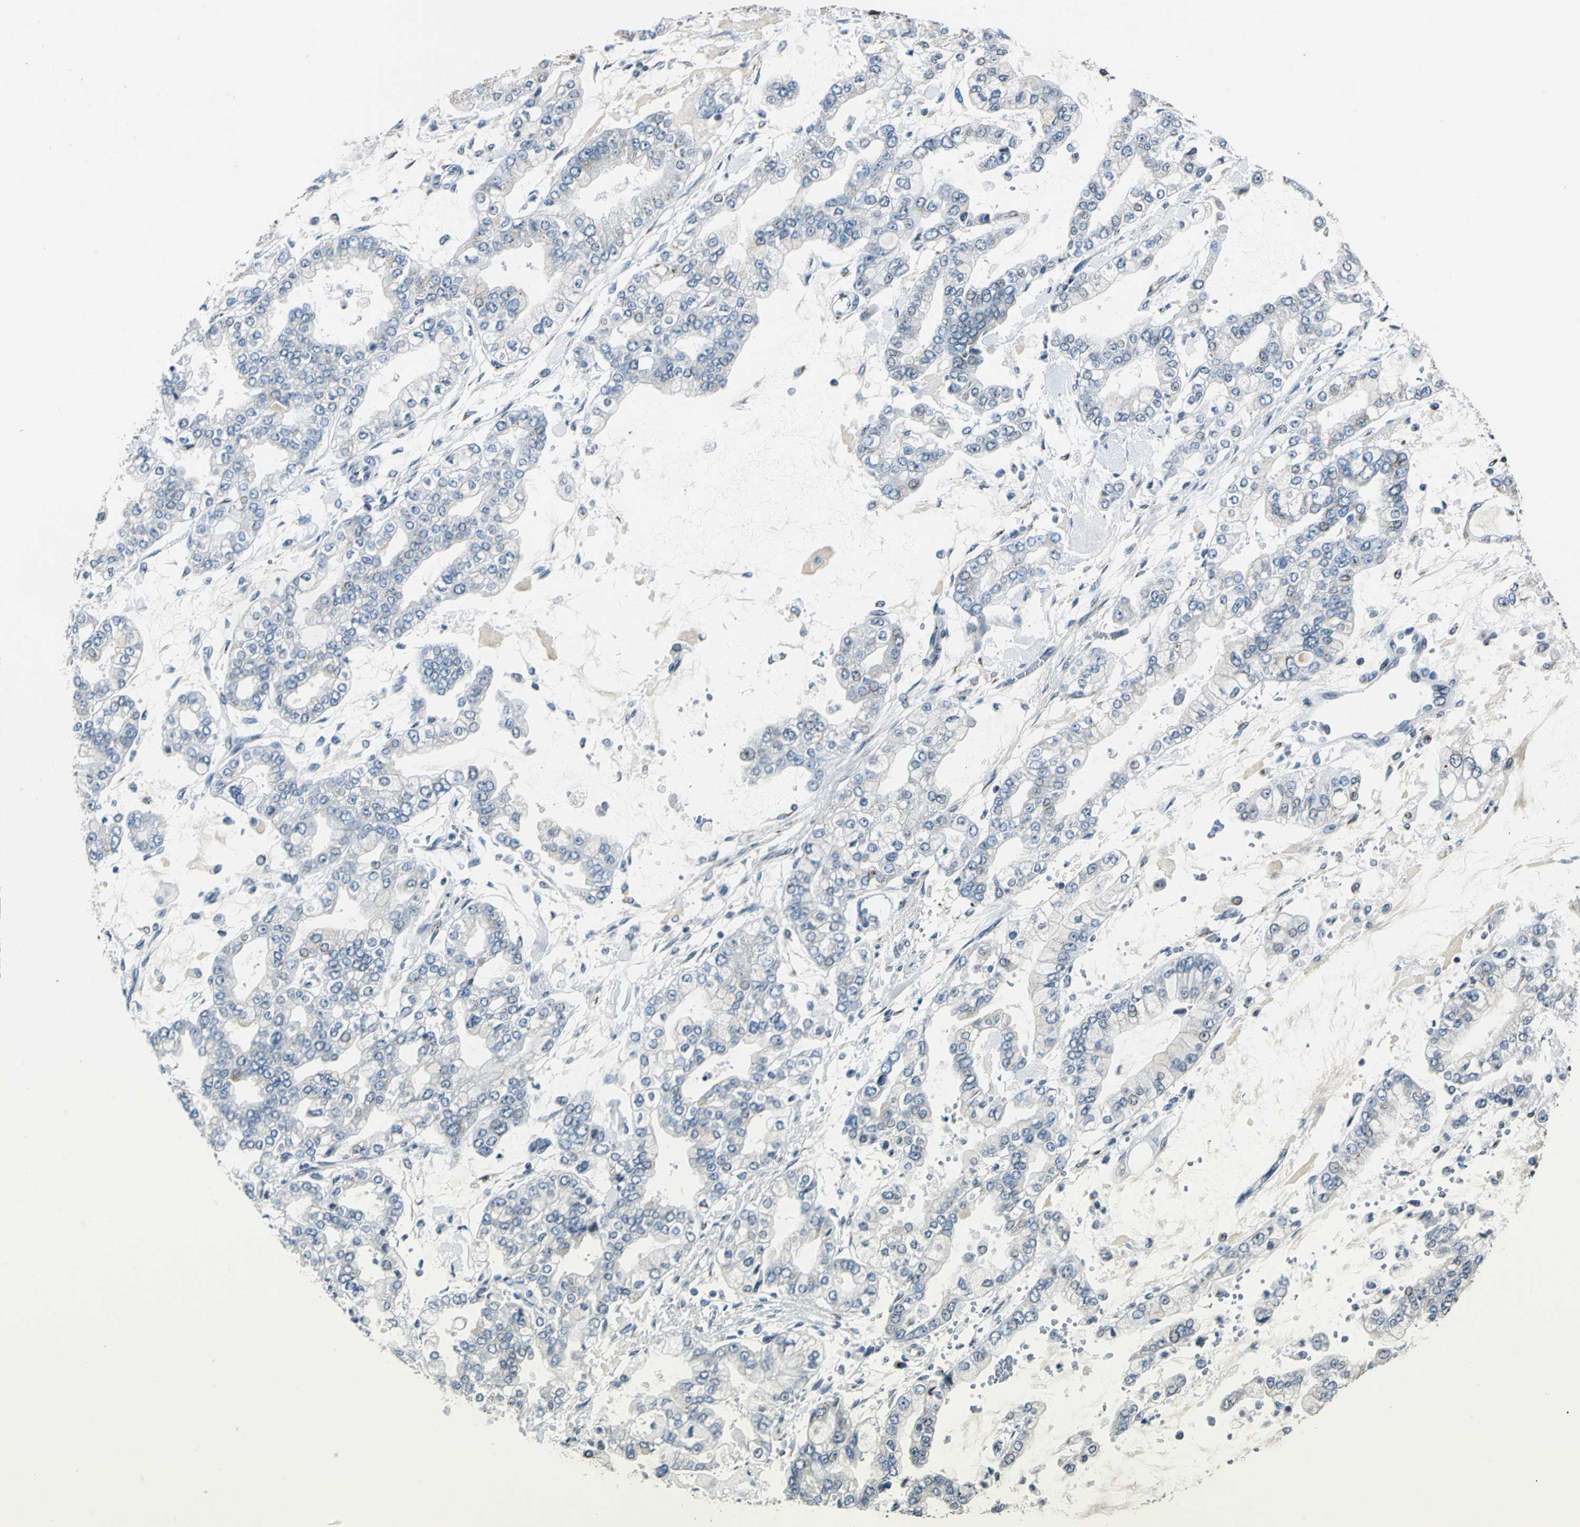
{"staining": {"intensity": "negative", "quantity": "none", "location": "none"}, "tissue": "stomach cancer", "cell_type": "Tumor cells", "image_type": "cancer", "snomed": [{"axis": "morphology", "description": "Normal tissue, NOS"}, {"axis": "morphology", "description": "Adenocarcinoma, NOS"}, {"axis": "topography", "description": "Stomach, upper"}, {"axis": "topography", "description": "Stomach"}], "caption": "Tumor cells show no significant expression in adenocarcinoma (stomach). (DAB (3,3'-diaminobenzidine) immunohistochemistry with hematoxylin counter stain).", "gene": "TMEM115", "patient": {"sex": "male", "age": 76}}